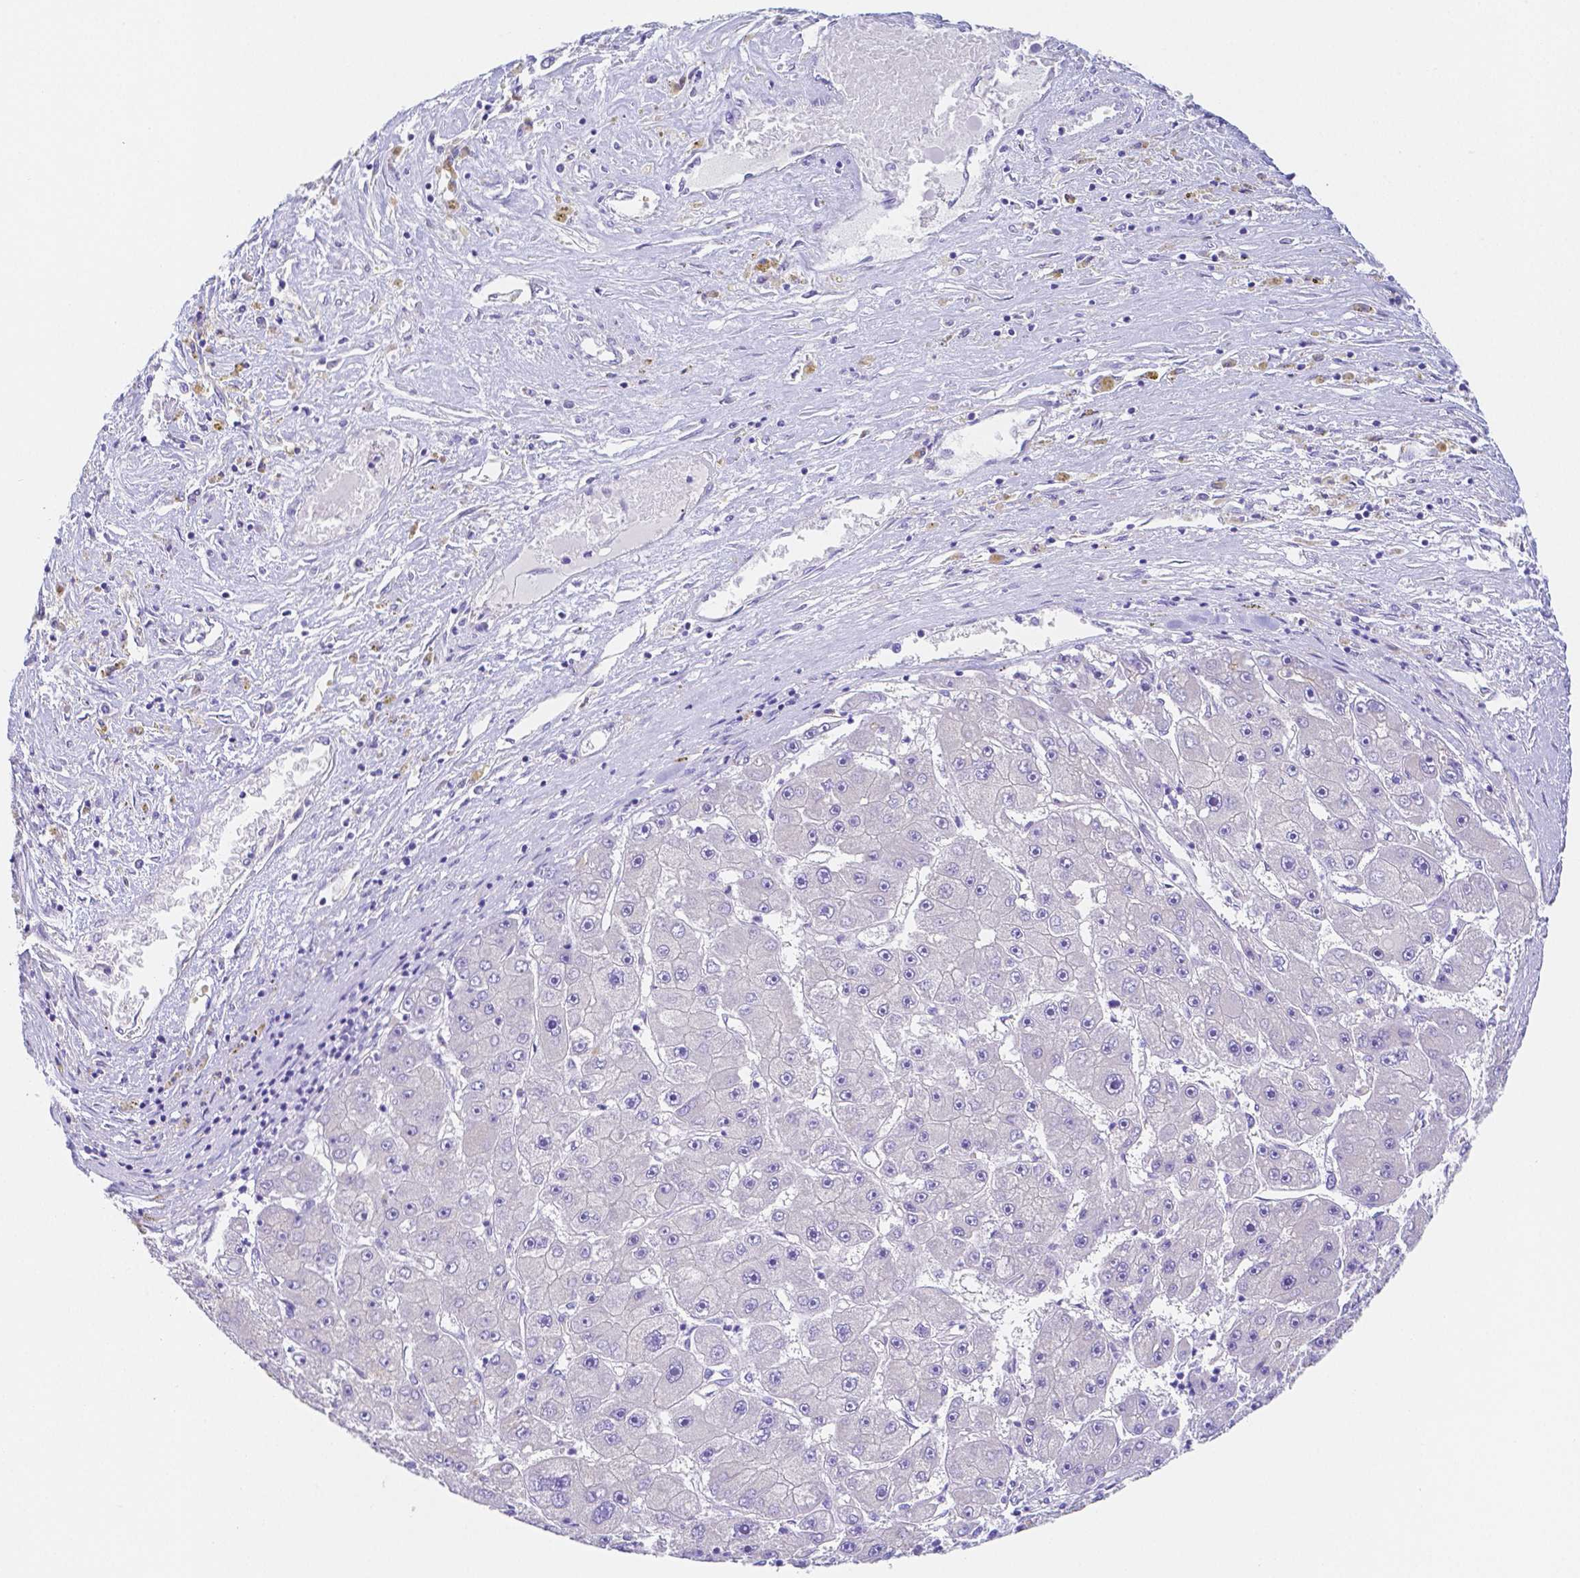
{"staining": {"intensity": "negative", "quantity": "none", "location": "none"}, "tissue": "liver cancer", "cell_type": "Tumor cells", "image_type": "cancer", "snomed": [{"axis": "morphology", "description": "Carcinoma, Hepatocellular, NOS"}, {"axis": "topography", "description": "Liver"}], "caption": "Liver hepatocellular carcinoma was stained to show a protein in brown. There is no significant positivity in tumor cells. Brightfield microscopy of IHC stained with DAB (brown) and hematoxylin (blue), captured at high magnification.", "gene": "ZG16B", "patient": {"sex": "female", "age": 61}}